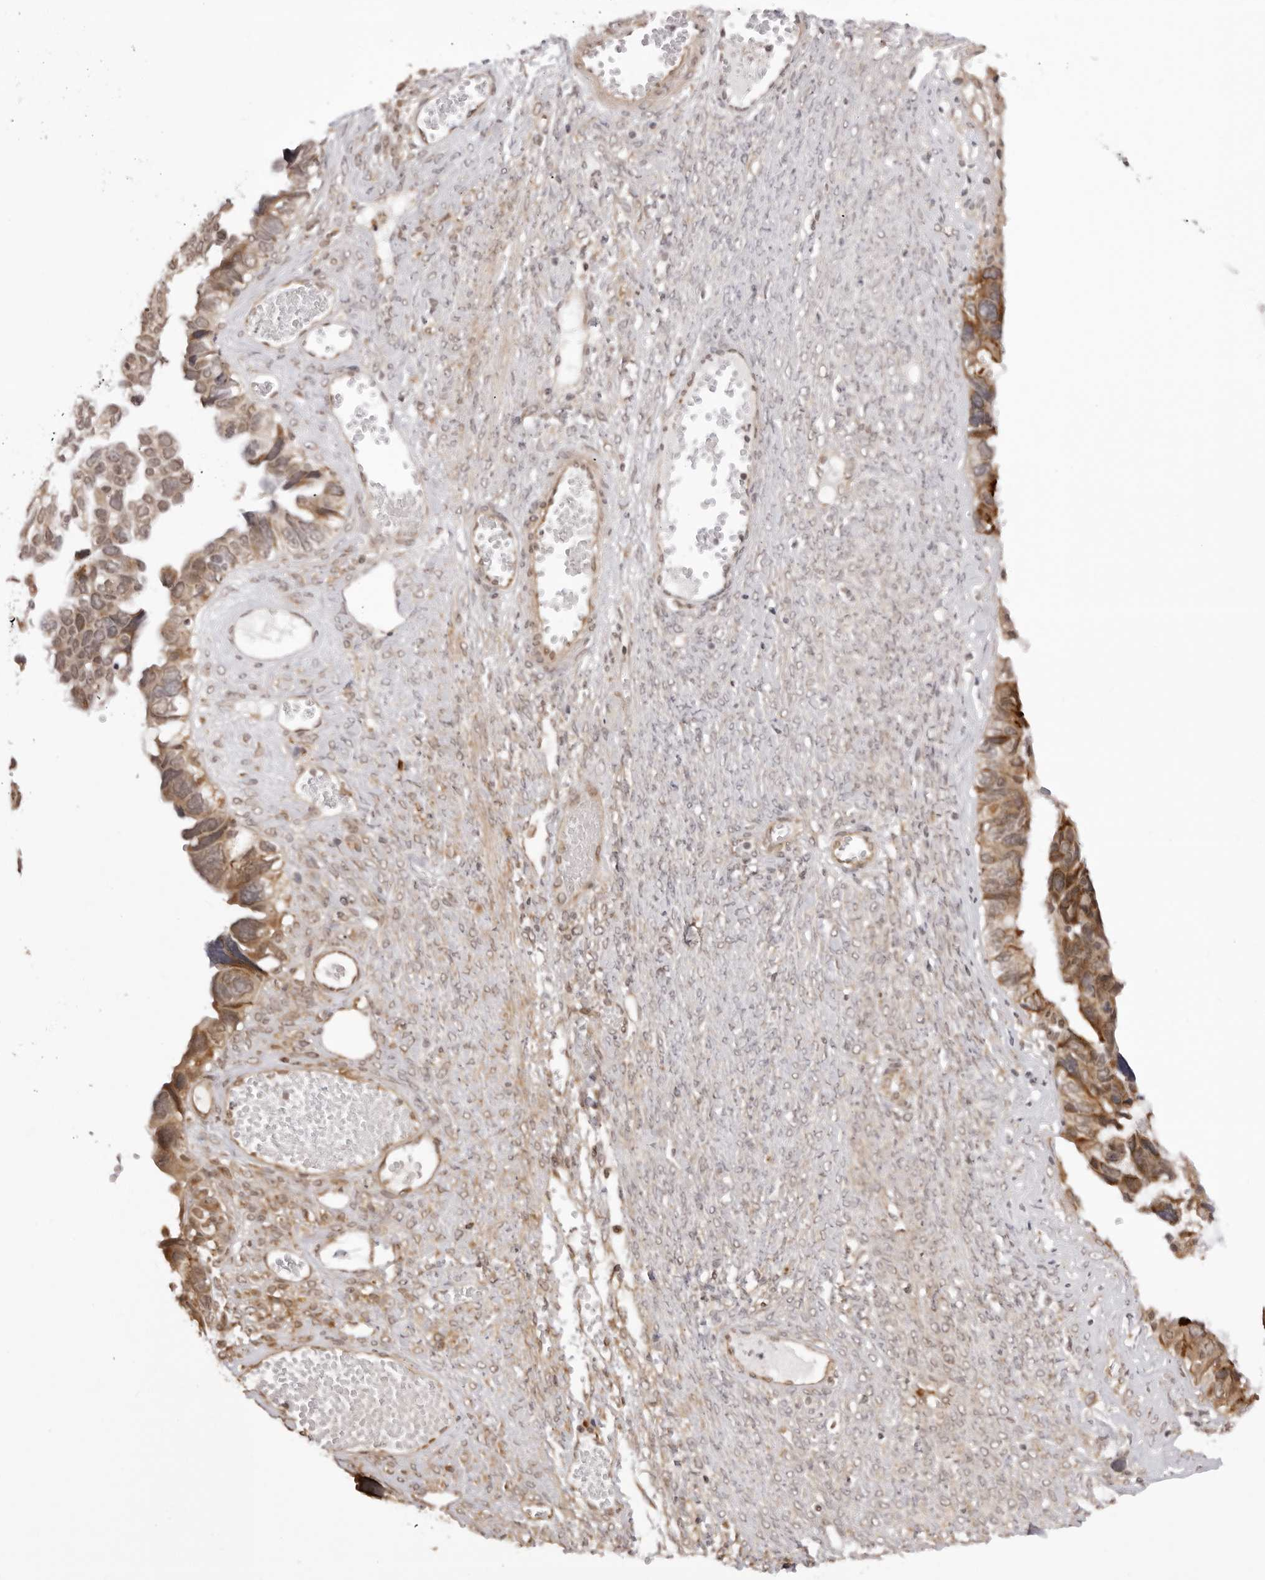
{"staining": {"intensity": "moderate", "quantity": ">75%", "location": "cytoplasmic/membranous"}, "tissue": "ovarian cancer", "cell_type": "Tumor cells", "image_type": "cancer", "snomed": [{"axis": "morphology", "description": "Cystadenocarcinoma, serous, NOS"}, {"axis": "topography", "description": "Ovary"}], "caption": "Ovarian serous cystadenocarcinoma tissue displays moderate cytoplasmic/membranous staining in about >75% of tumor cells (DAB (3,3'-diaminobenzidine) = brown stain, brightfield microscopy at high magnification).", "gene": "ZC3H11A", "patient": {"sex": "female", "age": 79}}